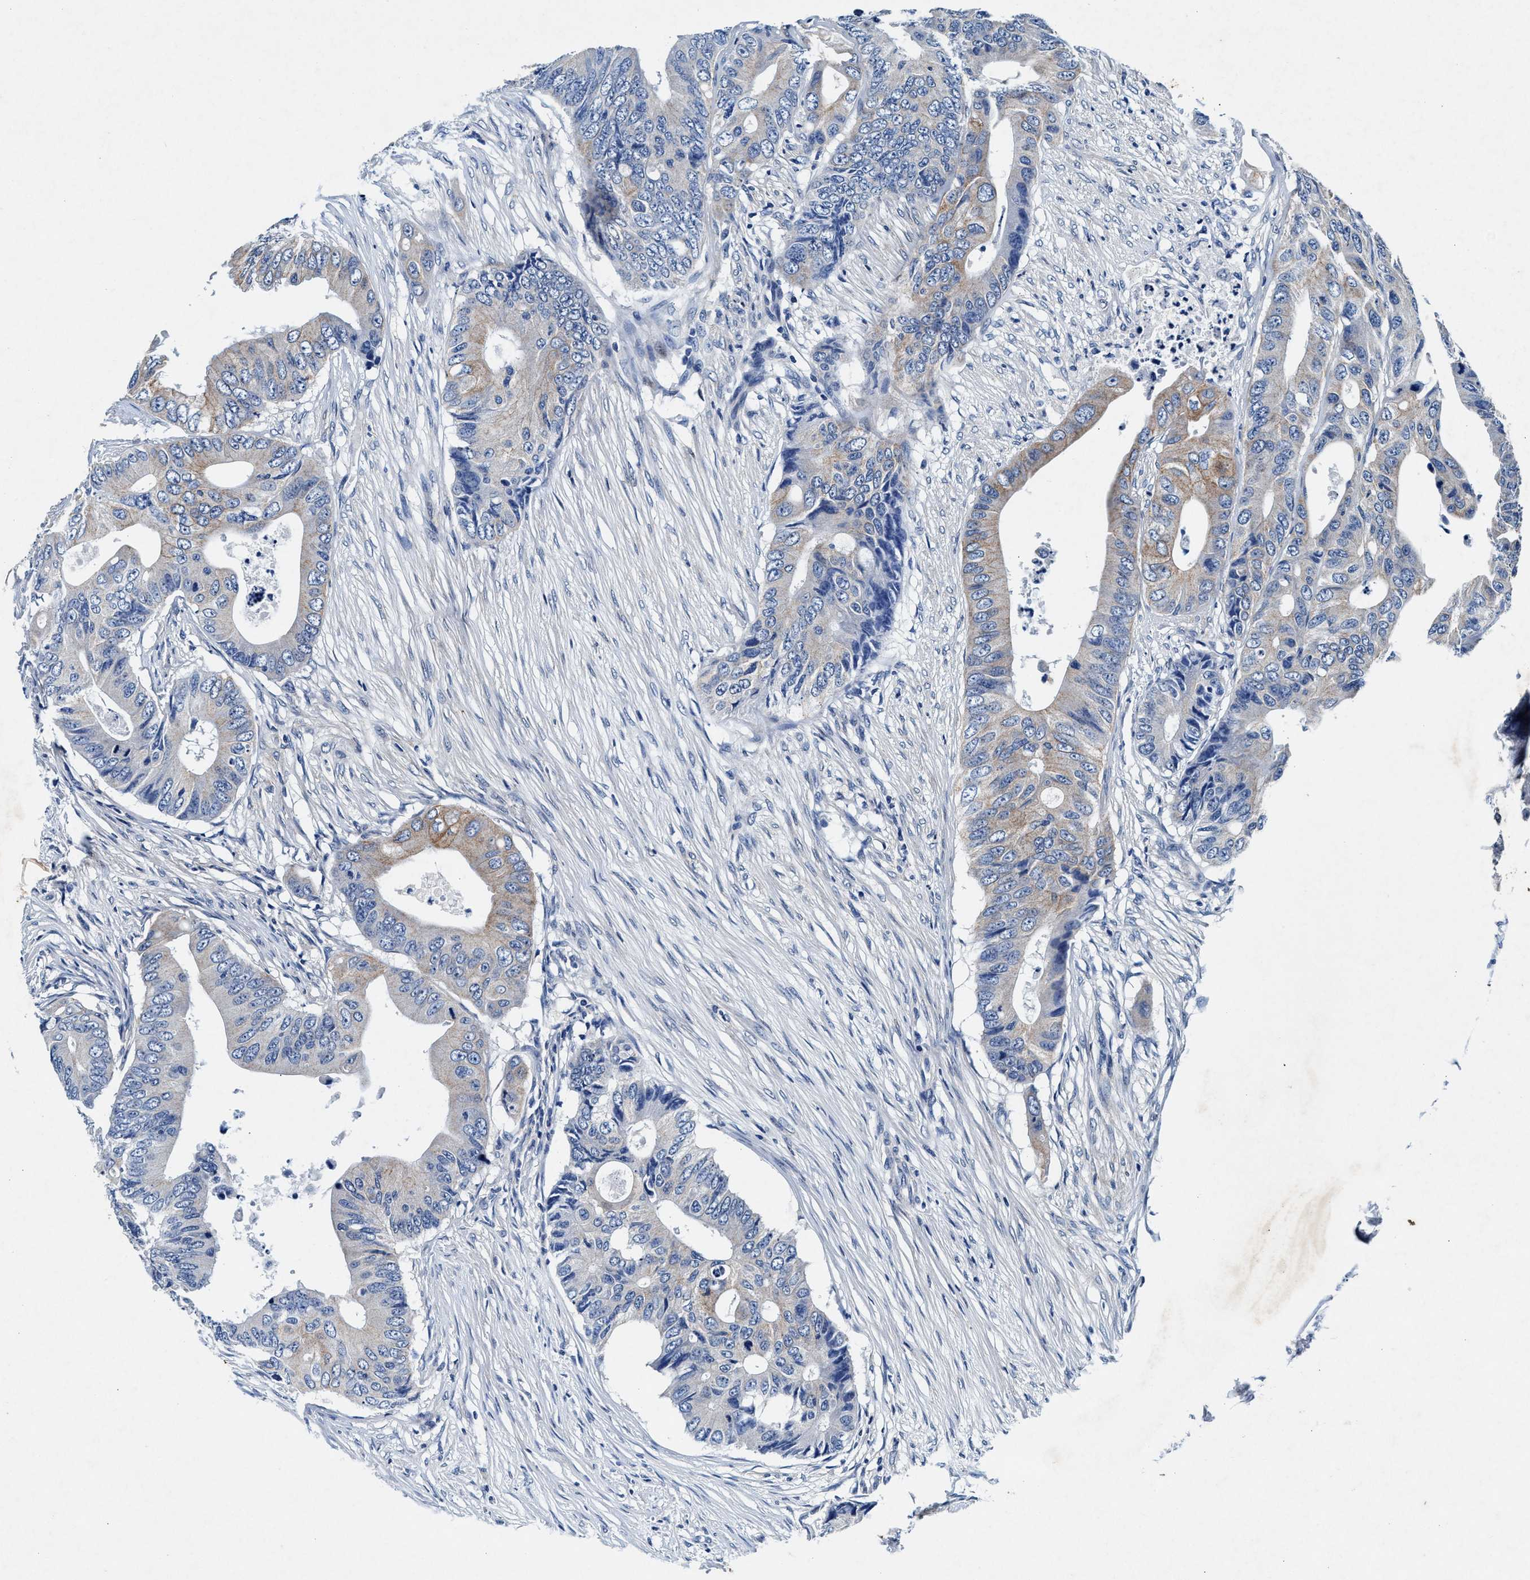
{"staining": {"intensity": "weak", "quantity": "25%-75%", "location": "cytoplasmic/membranous"}, "tissue": "colorectal cancer", "cell_type": "Tumor cells", "image_type": "cancer", "snomed": [{"axis": "morphology", "description": "Adenocarcinoma, NOS"}, {"axis": "topography", "description": "Colon"}], "caption": "Human colorectal cancer stained with a protein marker exhibits weak staining in tumor cells.", "gene": "SLC8A1", "patient": {"sex": "male", "age": 71}}